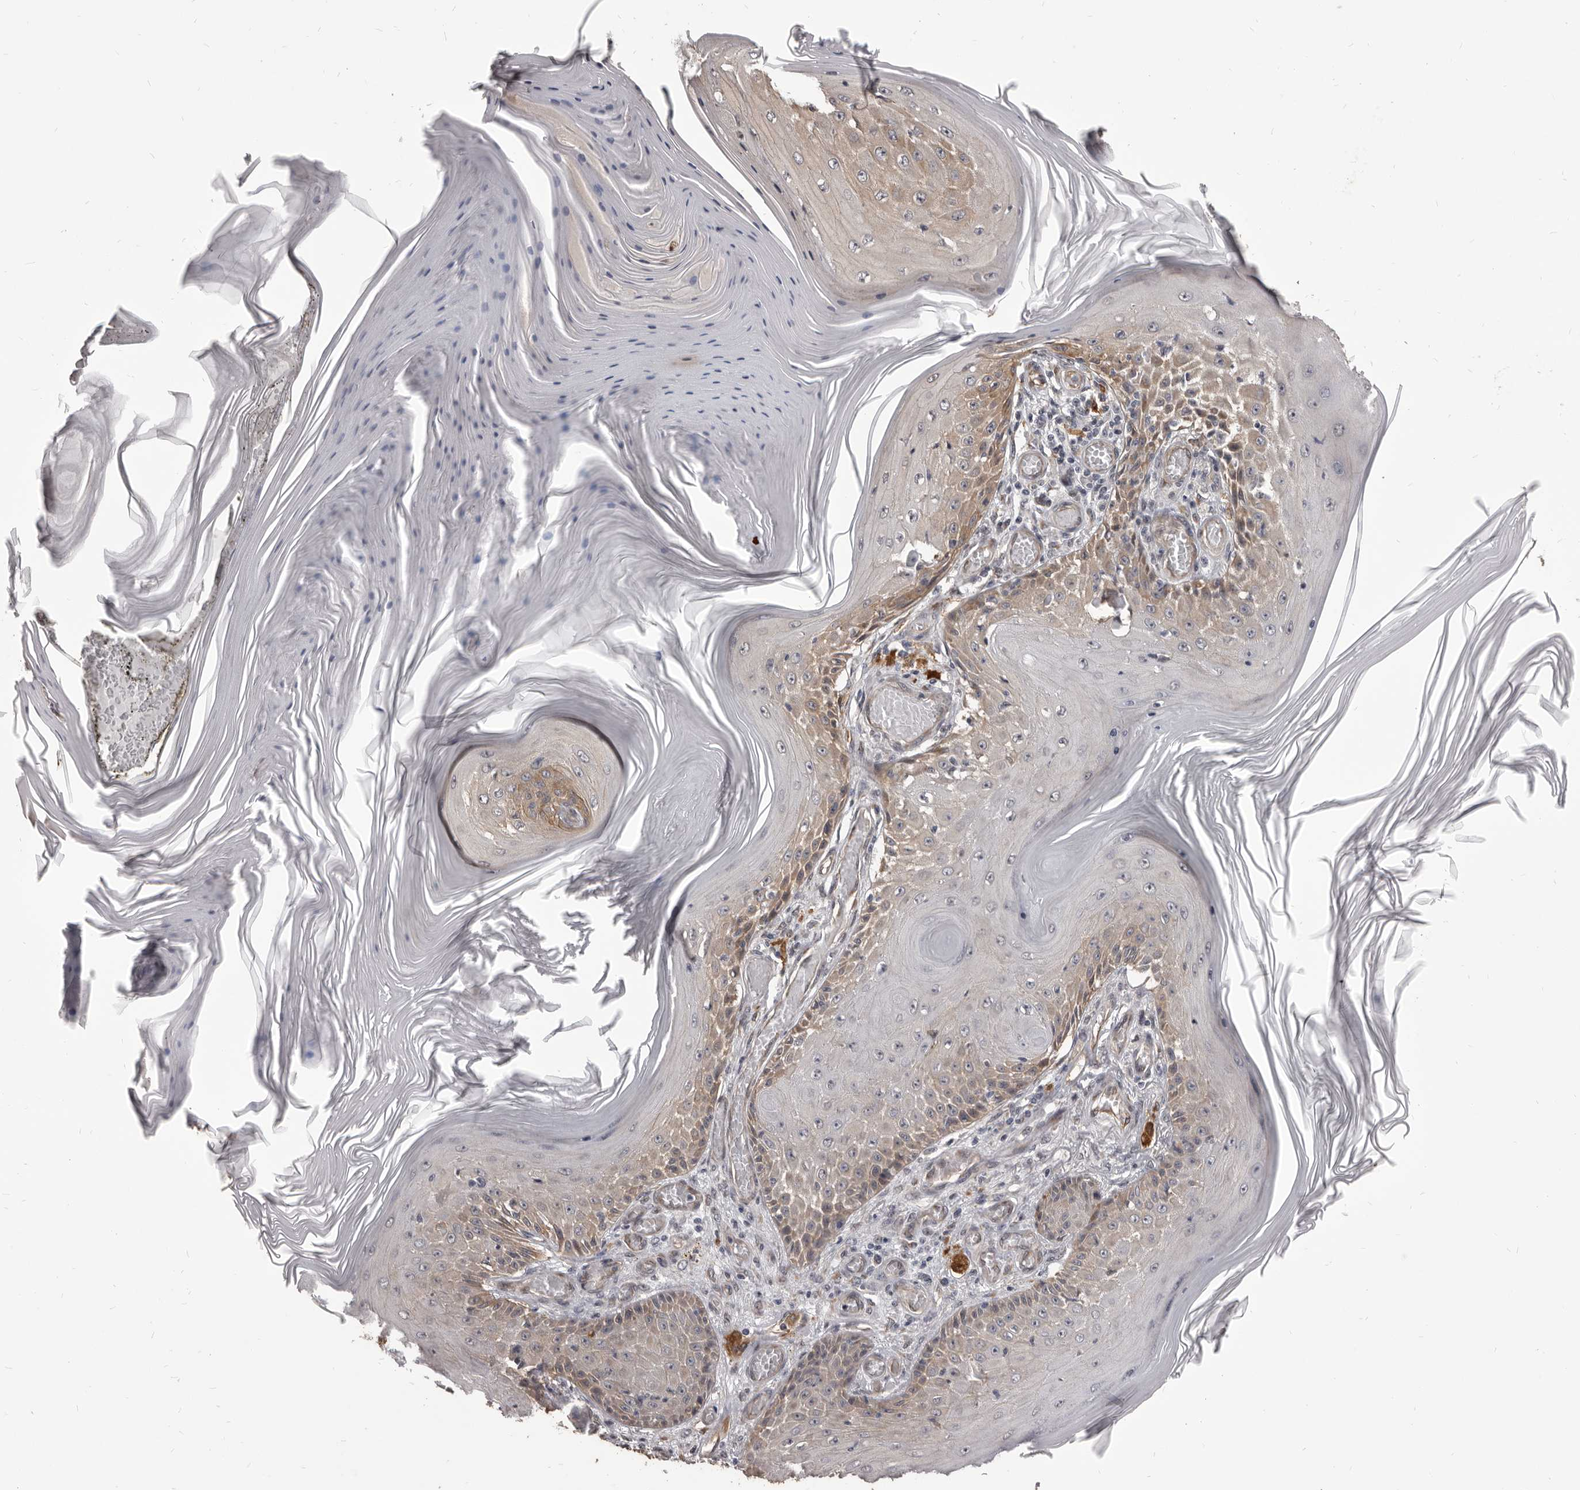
{"staining": {"intensity": "weak", "quantity": "25%-75%", "location": "cytoplasmic/membranous"}, "tissue": "skin cancer", "cell_type": "Tumor cells", "image_type": "cancer", "snomed": [{"axis": "morphology", "description": "Squamous cell carcinoma, NOS"}, {"axis": "topography", "description": "Skin"}], "caption": "Human squamous cell carcinoma (skin) stained for a protein (brown) displays weak cytoplasmic/membranous positive expression in approximately 25%-75% of tumor cells.", "gene": "ADAMTS20", "patient": {"sex": "female", "age": 73}}